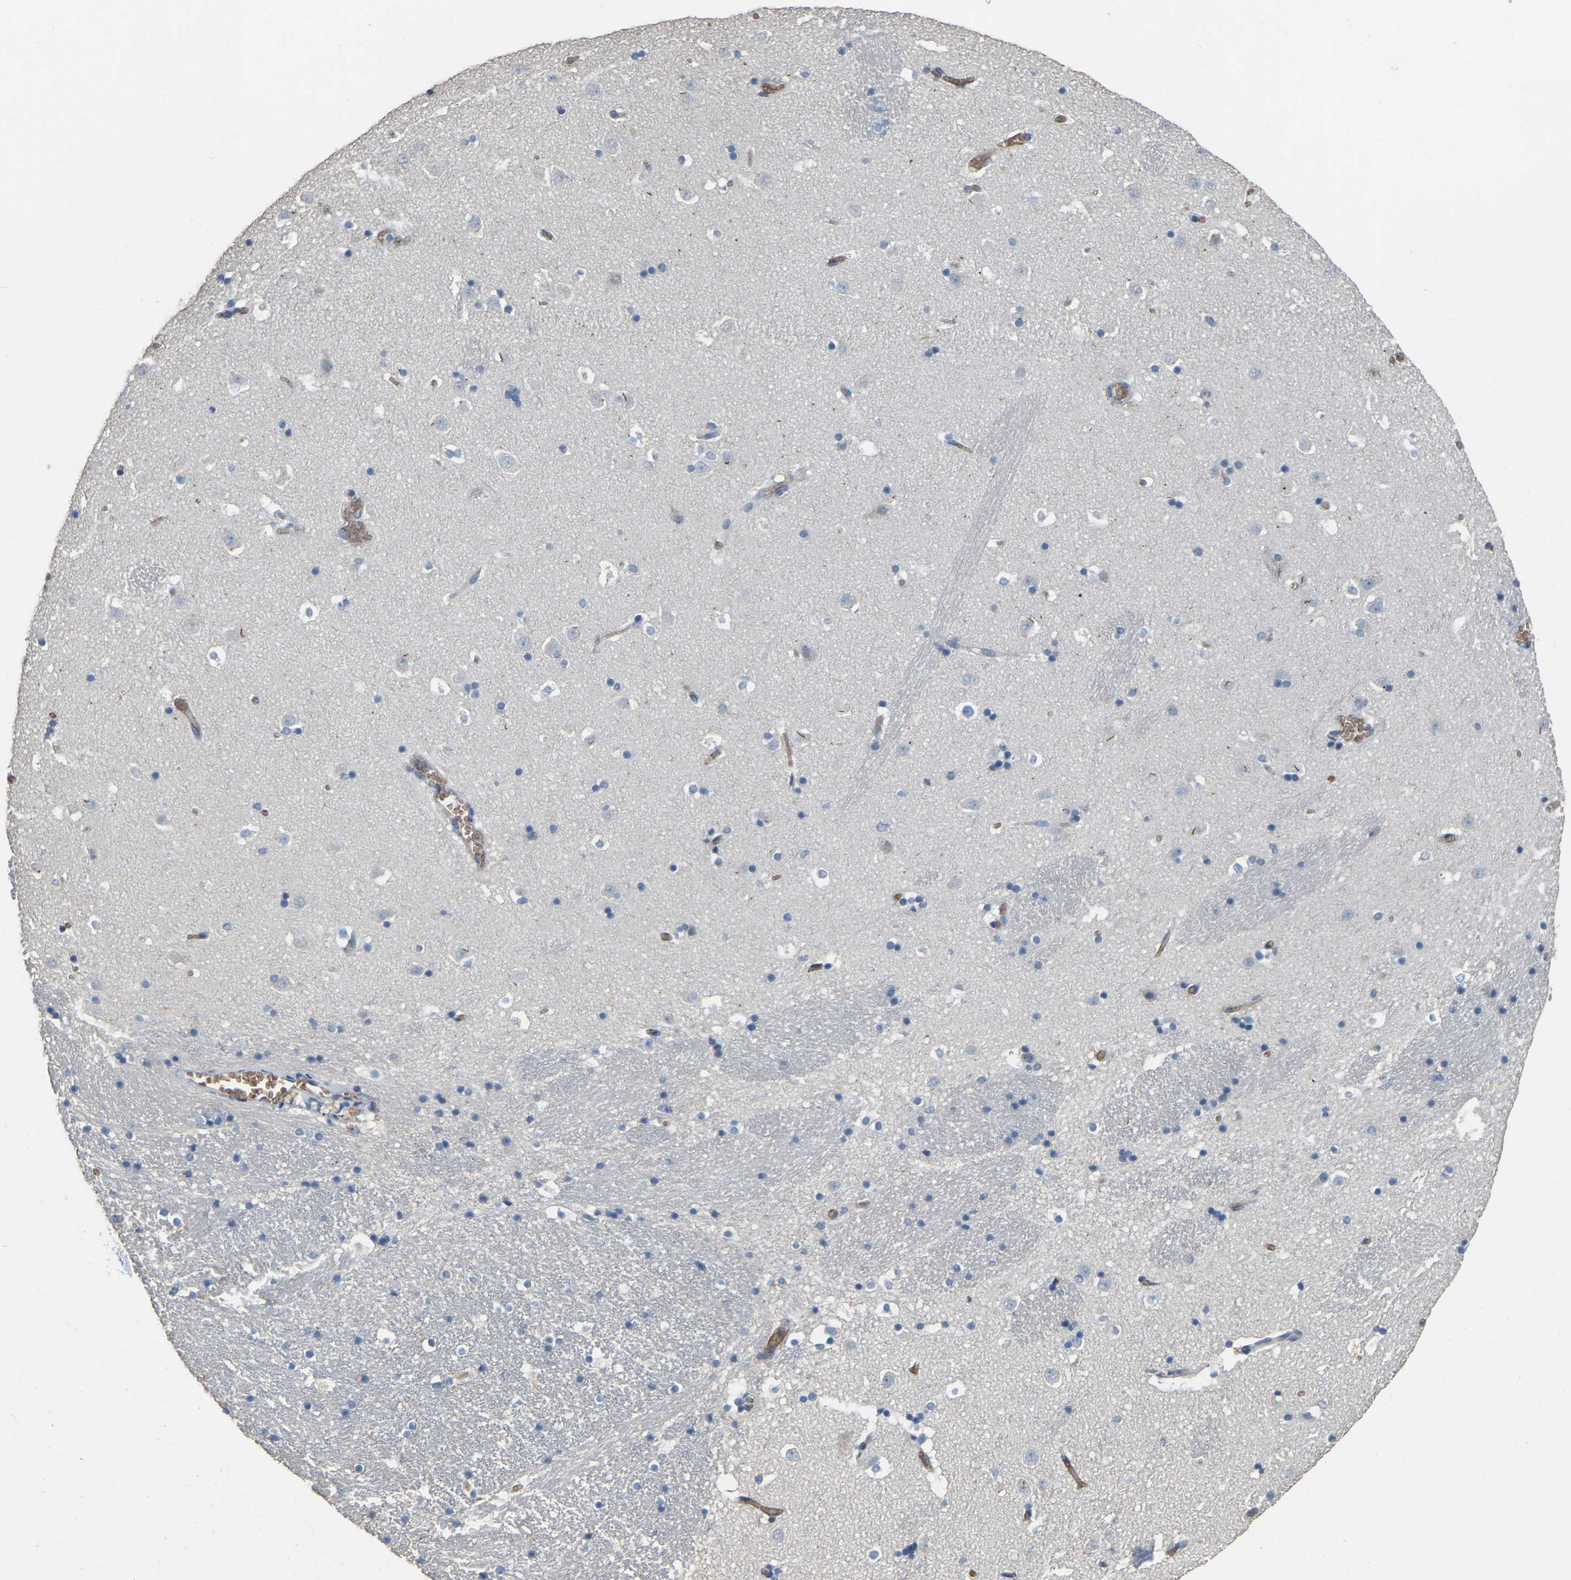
{"staining": {"intensity": "negative", "quantity": "none", "location": "none"}, "tissue": "caudate", "cell_type": "Glial cells", "image_type": "normal", "snomed": [{"axis": "morphology", "description": "Normal tissue, NOS"}, {"axis": "topography", "description": "Lateral ventricle wall"}], "caption": "Normal caudate was stained to show a protein in brown. There is no significant staining in glial cells.", "gene": "CFAP298", "patient": {"sex": "male", "age": 45}}